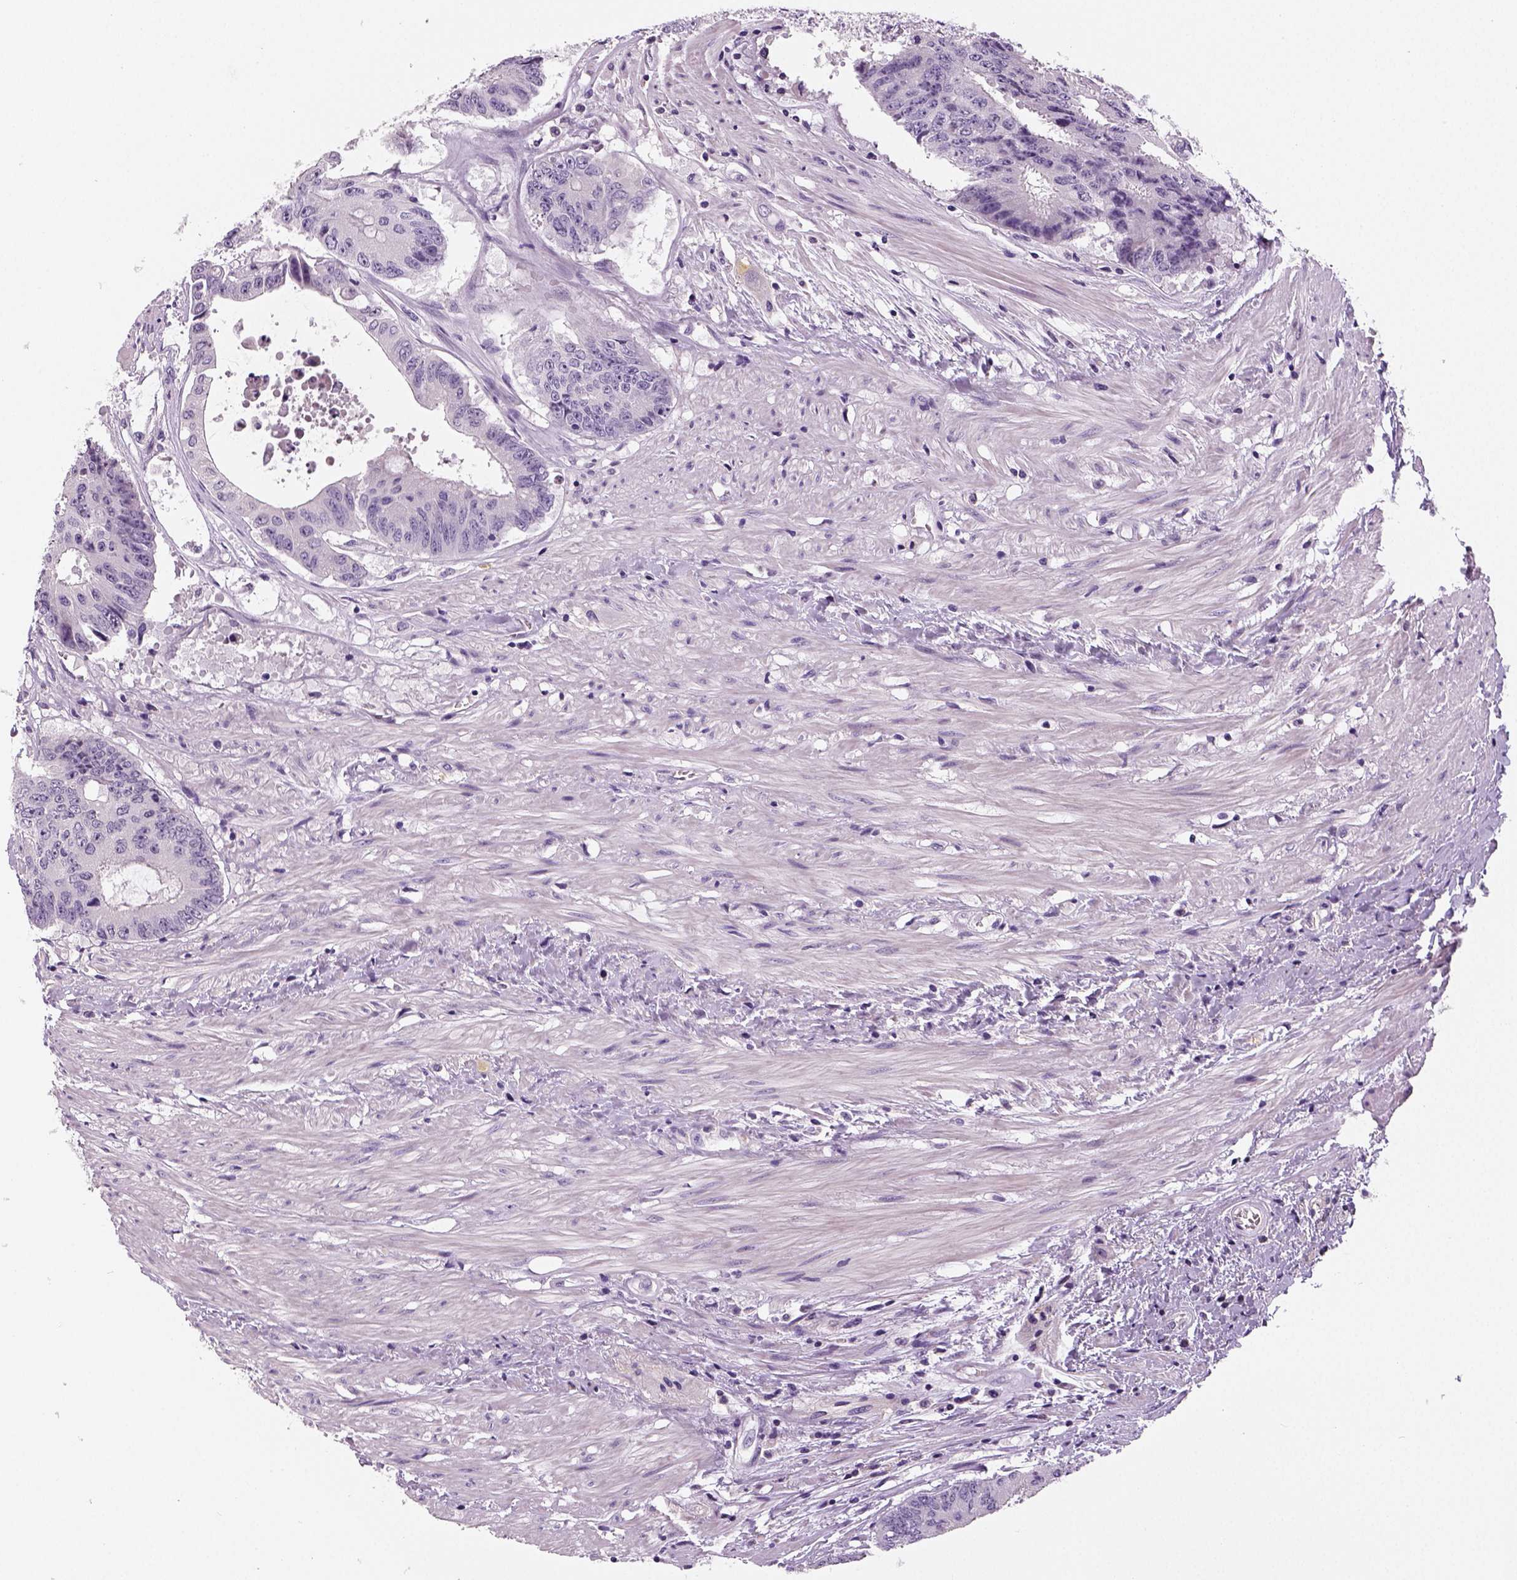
{"staining": {"intensity": "negative", "quantity": "none", "location": "none"}, "tissue": "colorectal cancer", "cell_type": "Tumor cells", "image_type": "cancer", "snomed": [{"axis": "morphology", "description": "Adenocarcinoma, NOS"}, {"axis": "topography", "description": "Rectum"}], "caption": "Human colorectal cancer stained for a protein using immunohistochemistry exhibits no positivity in tumor cells.", "gene": "TSPAN7", "patient": {"sex": "male", "age": 59}}